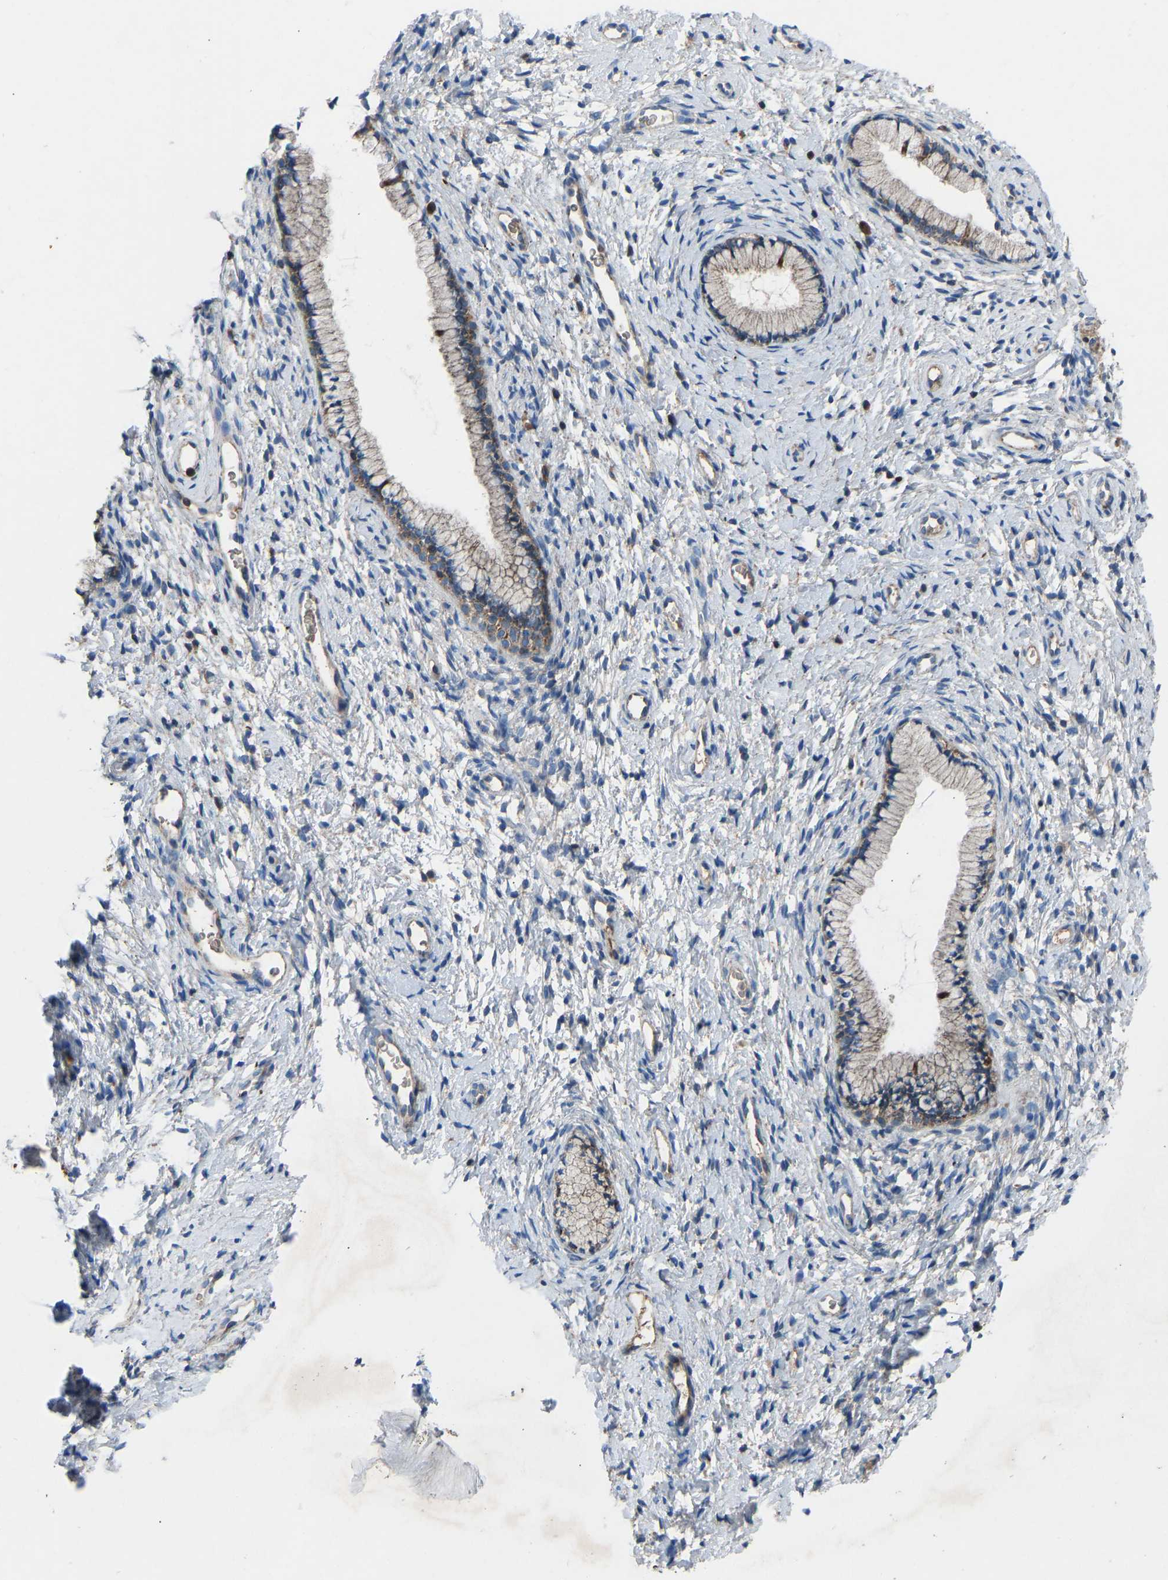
{"staining": {"intensity": "moderate", "quantity": "25%-75%", "location": "cytoplasmic/membranous"}, "tissue": "cervix", "cell_type": "Glandular cells", "image_type": "normal", "snomed": [{"axis": "morphology", "description": "Normal tissue, NOS"}, {"axis": "topography", "description": "Cervix"}], "caption": "Immunohistochemistry (DAB (3,3'-diaminobenzidine)) staining of normal human cervix displays moderate cytoplasmic/membranous protein expression in approximately 25%-75% of glandular cells.", "gene": "GRK6", "patient": {"sex": "female", "age": 72}}